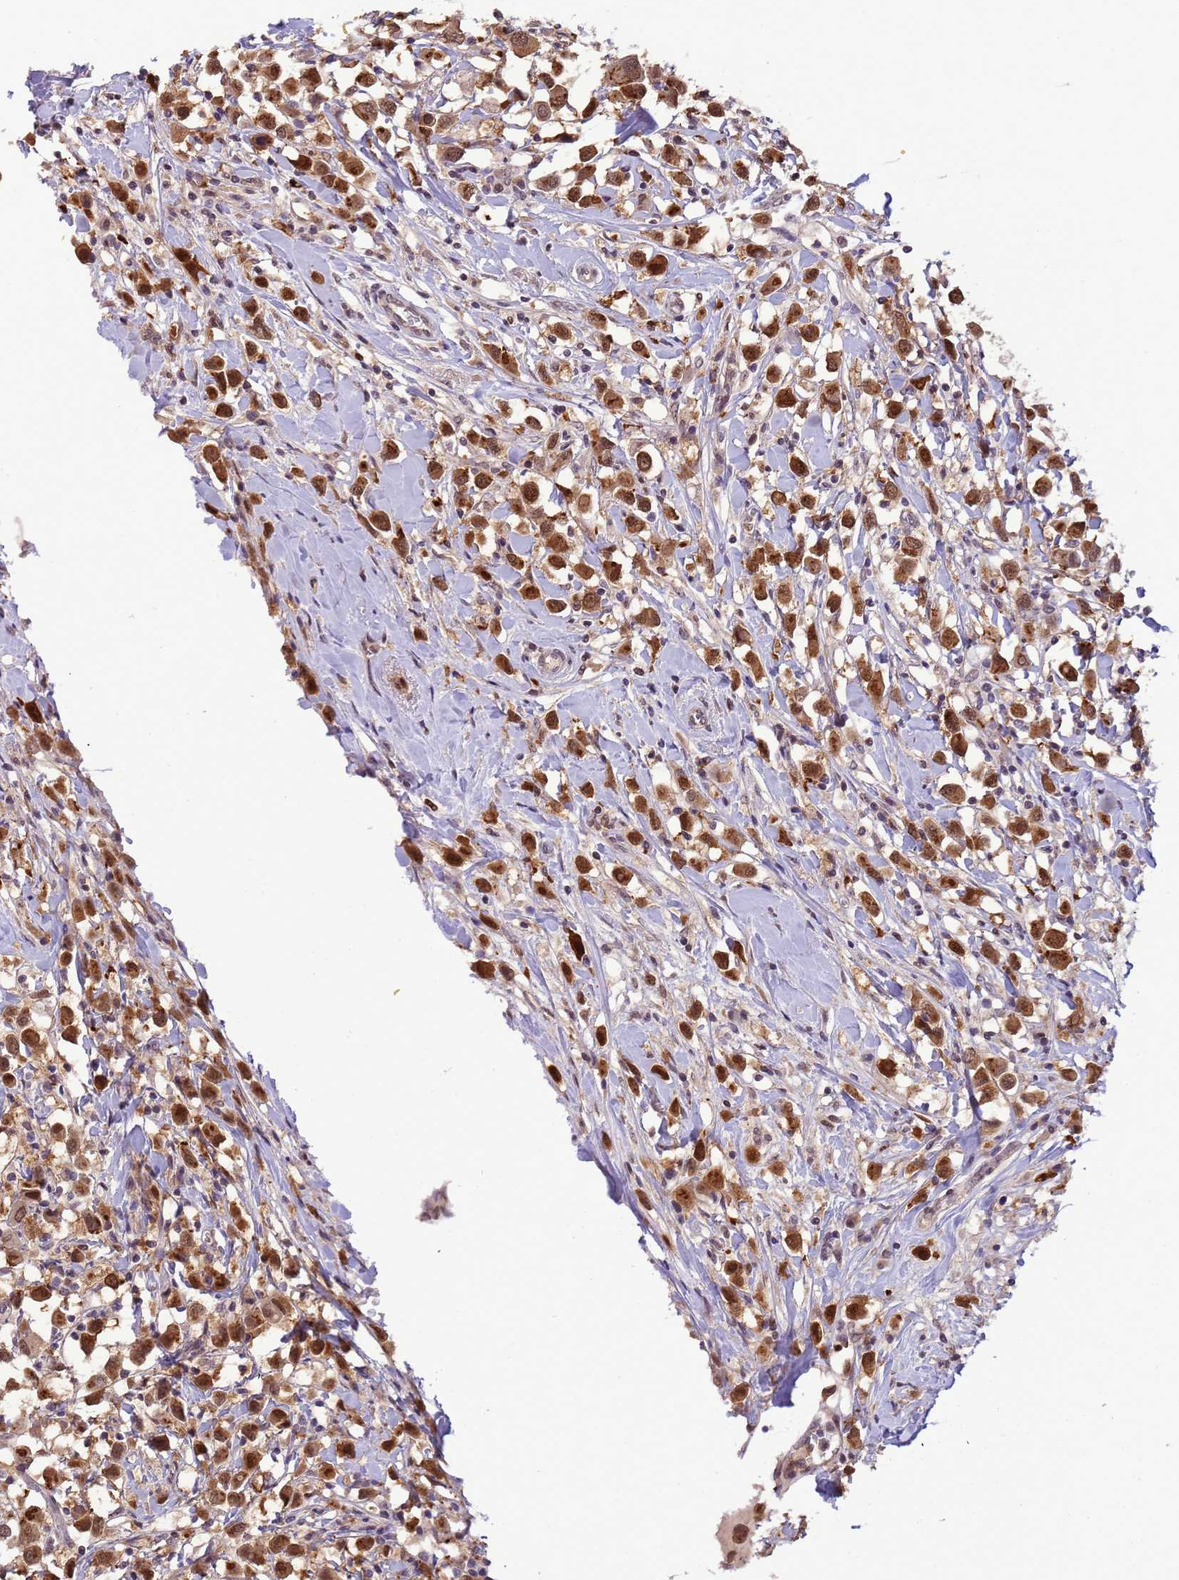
{"staining": {"intensity": "strong", "quantity": ">75%", "location": "cytoplasmic/membranous,nuclear"}, "tissue": "breast cancer", "cell_type": "Tumor cells", "image_type": "cancer", "snomed": [{"axis": "morphology", "description": "Duct carcinoma"}, {"axis": "topography", "description": "Breast"}], "caption": "IHC staining of breast cancer (intraductal carcinoma), which shows high levels of strong cytoplasmic/membranous and nuclear positivity in approximately >75% of tumor cells indicating strong cytoplasmic/membranous and nuclear protein expression. The staining was performed using DAB (3,3'-diaminobenzidine) (brown) for protein detection and nuclei were counterstained in hematoxylin (blue).", "gene": "ZBTB5", "patient": {"sex": "female", "age": 61}}